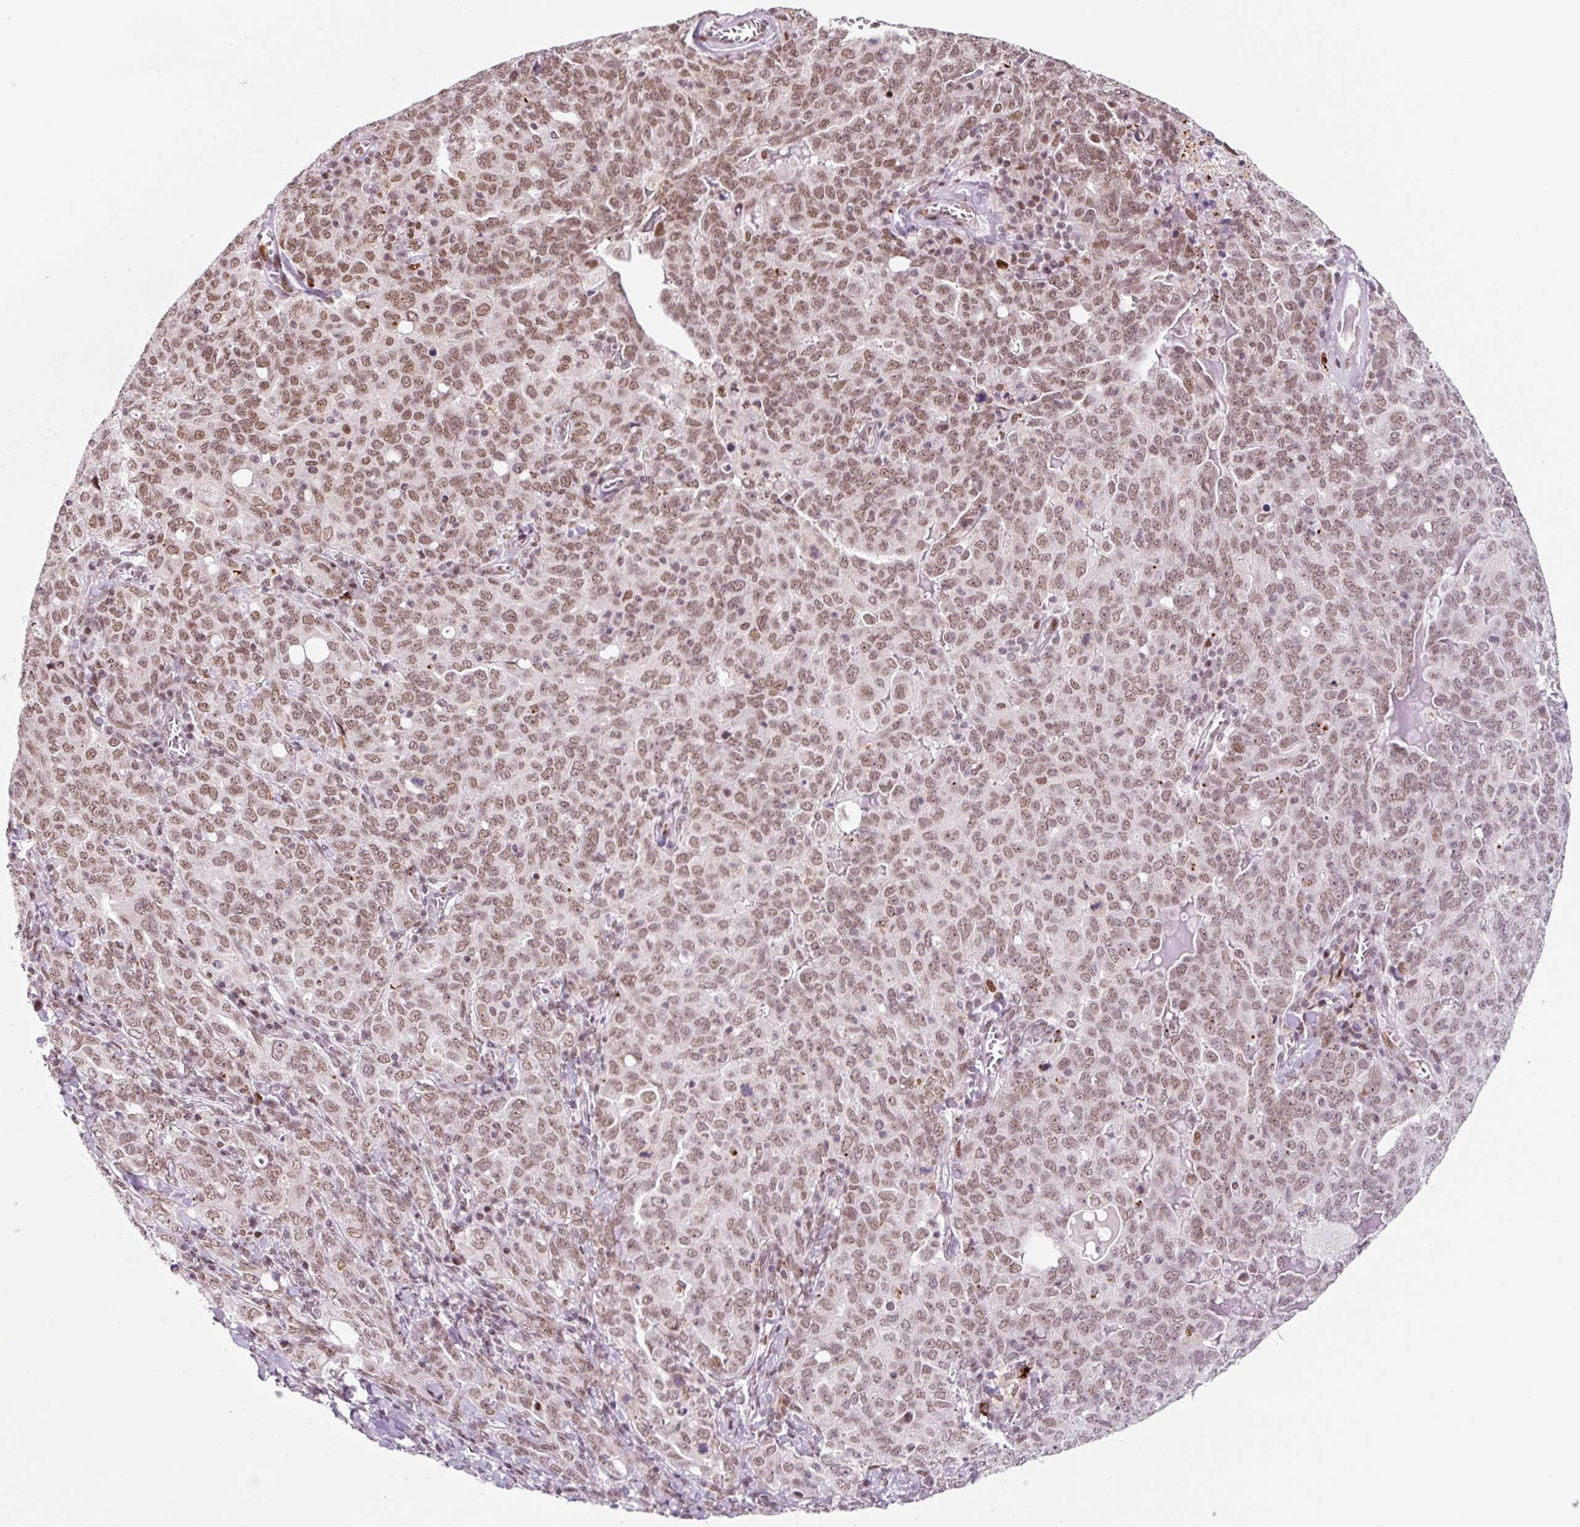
{"staining": {"intensity": "moderate", "quantity": ">75%", "location": "nuclear"}, "tissue": "ovarian cancer", "cell_type": "Tumor cells", "image_type": "cancer", "snomed": [{"axis": "morphology", "description": "Carcinoma, endometroid"}, {"axis": "topography", "description": "Ovary"}], "caption": "Endometroid carcinoma (ovarian) stained with a brown dye shows moderate nuclear positive positivity in approximately >75% of tumor cells.", "gene": "CCNL2", "patient": {"sex": "female", "age": 62}}